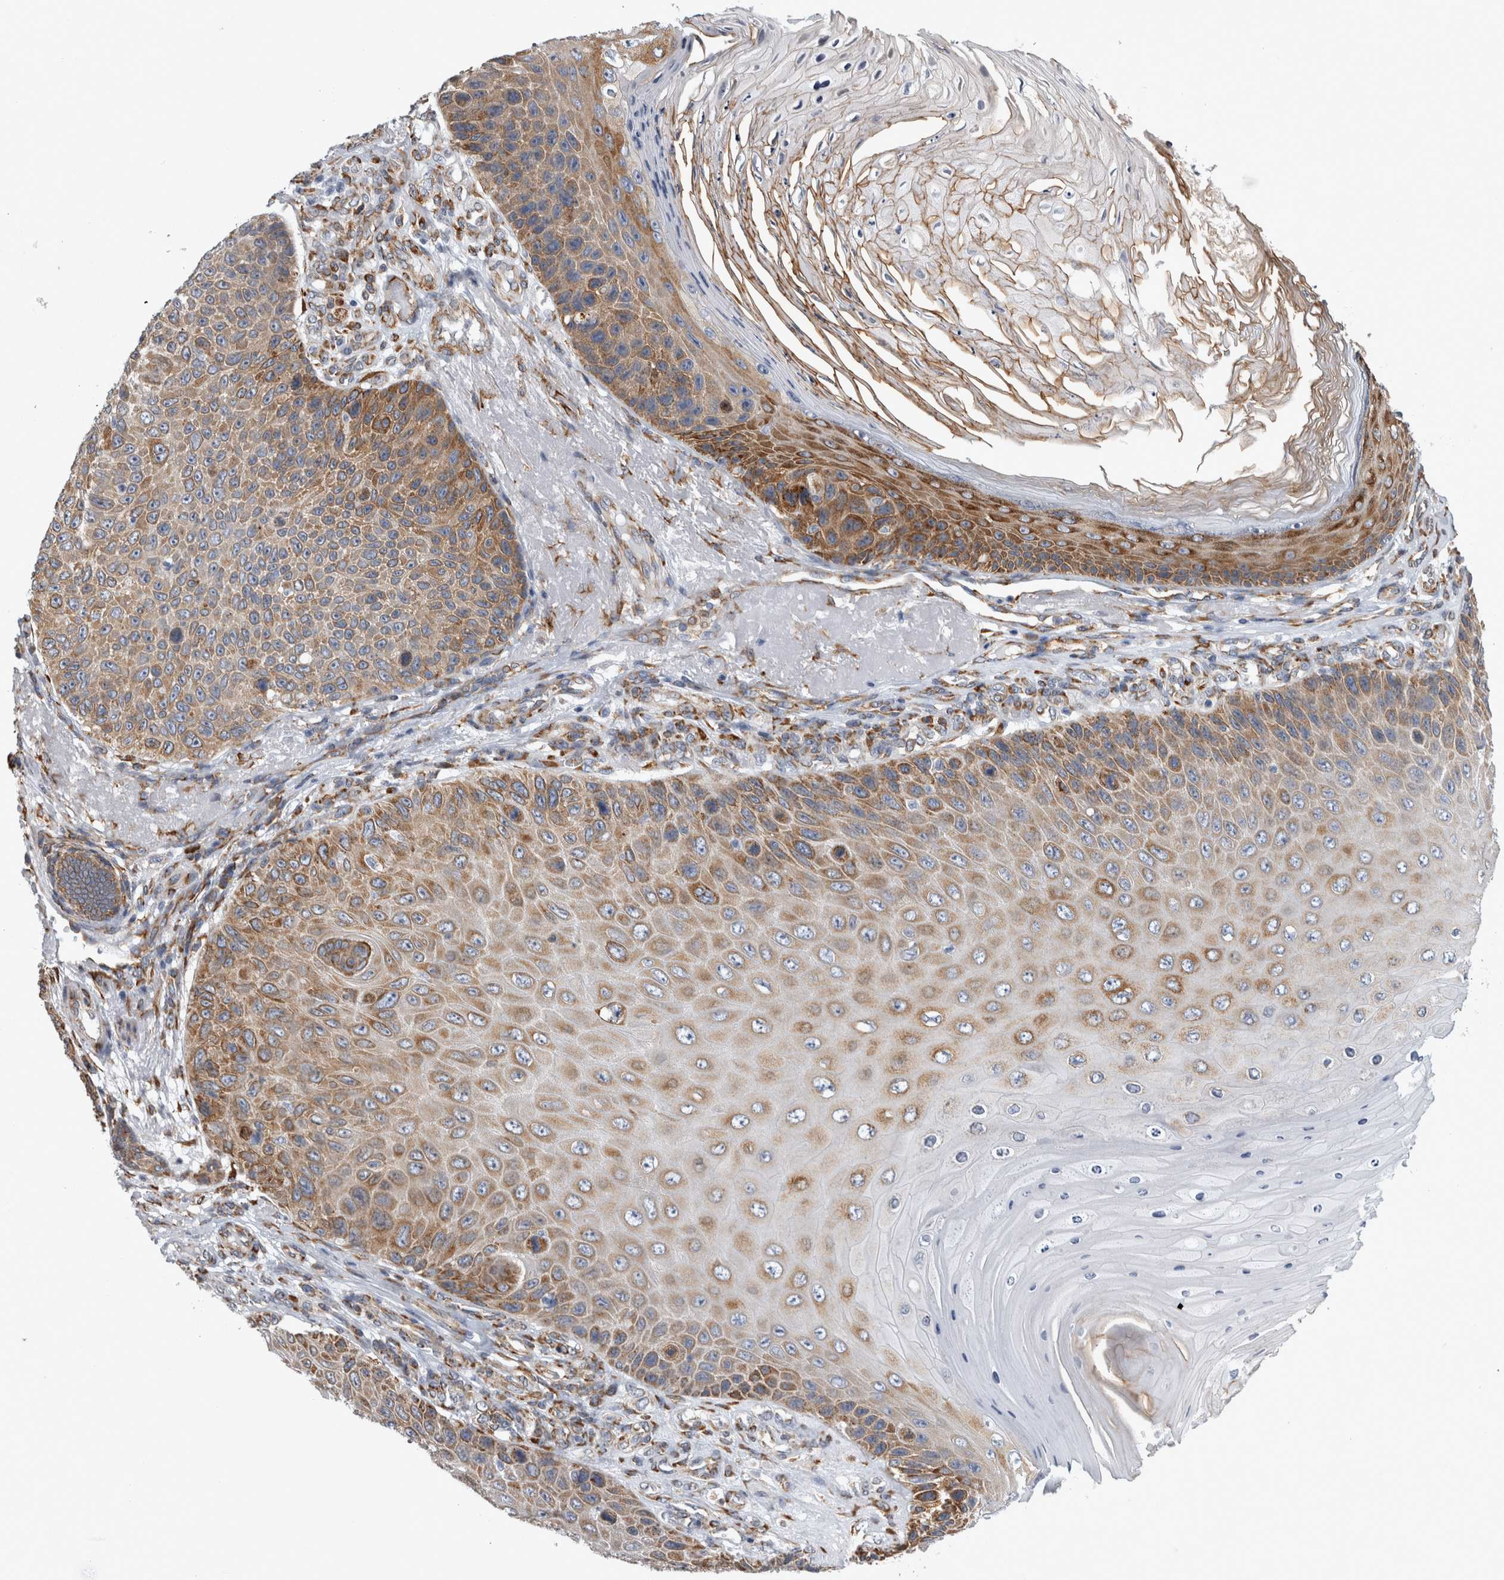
{"staining": {"intensity": "moderate", "quantity": ">75%", "location": "cytoplasmic/membranous"}, "tissue": "skin cancer", "cell_type": "Tumor cells", "image_type": "cancer", "snomed": [{"axis": "morphology", "description": "Squamous cell carcinoma, NOS"}, {"axis": "topography", "description": "Skin"}], "caption": "This micrograph displays skin cancer (squamous cell carcinoma) stained with immunohistochemistry (IHC) to label a protein in brown. The cytoplasmic/membranous of tumor cells show moderate positivity for the protein. Nuclei are counter-stained blue.", "gene": "FHIP2B", "patient": {"sex": "female", "age": 88}}